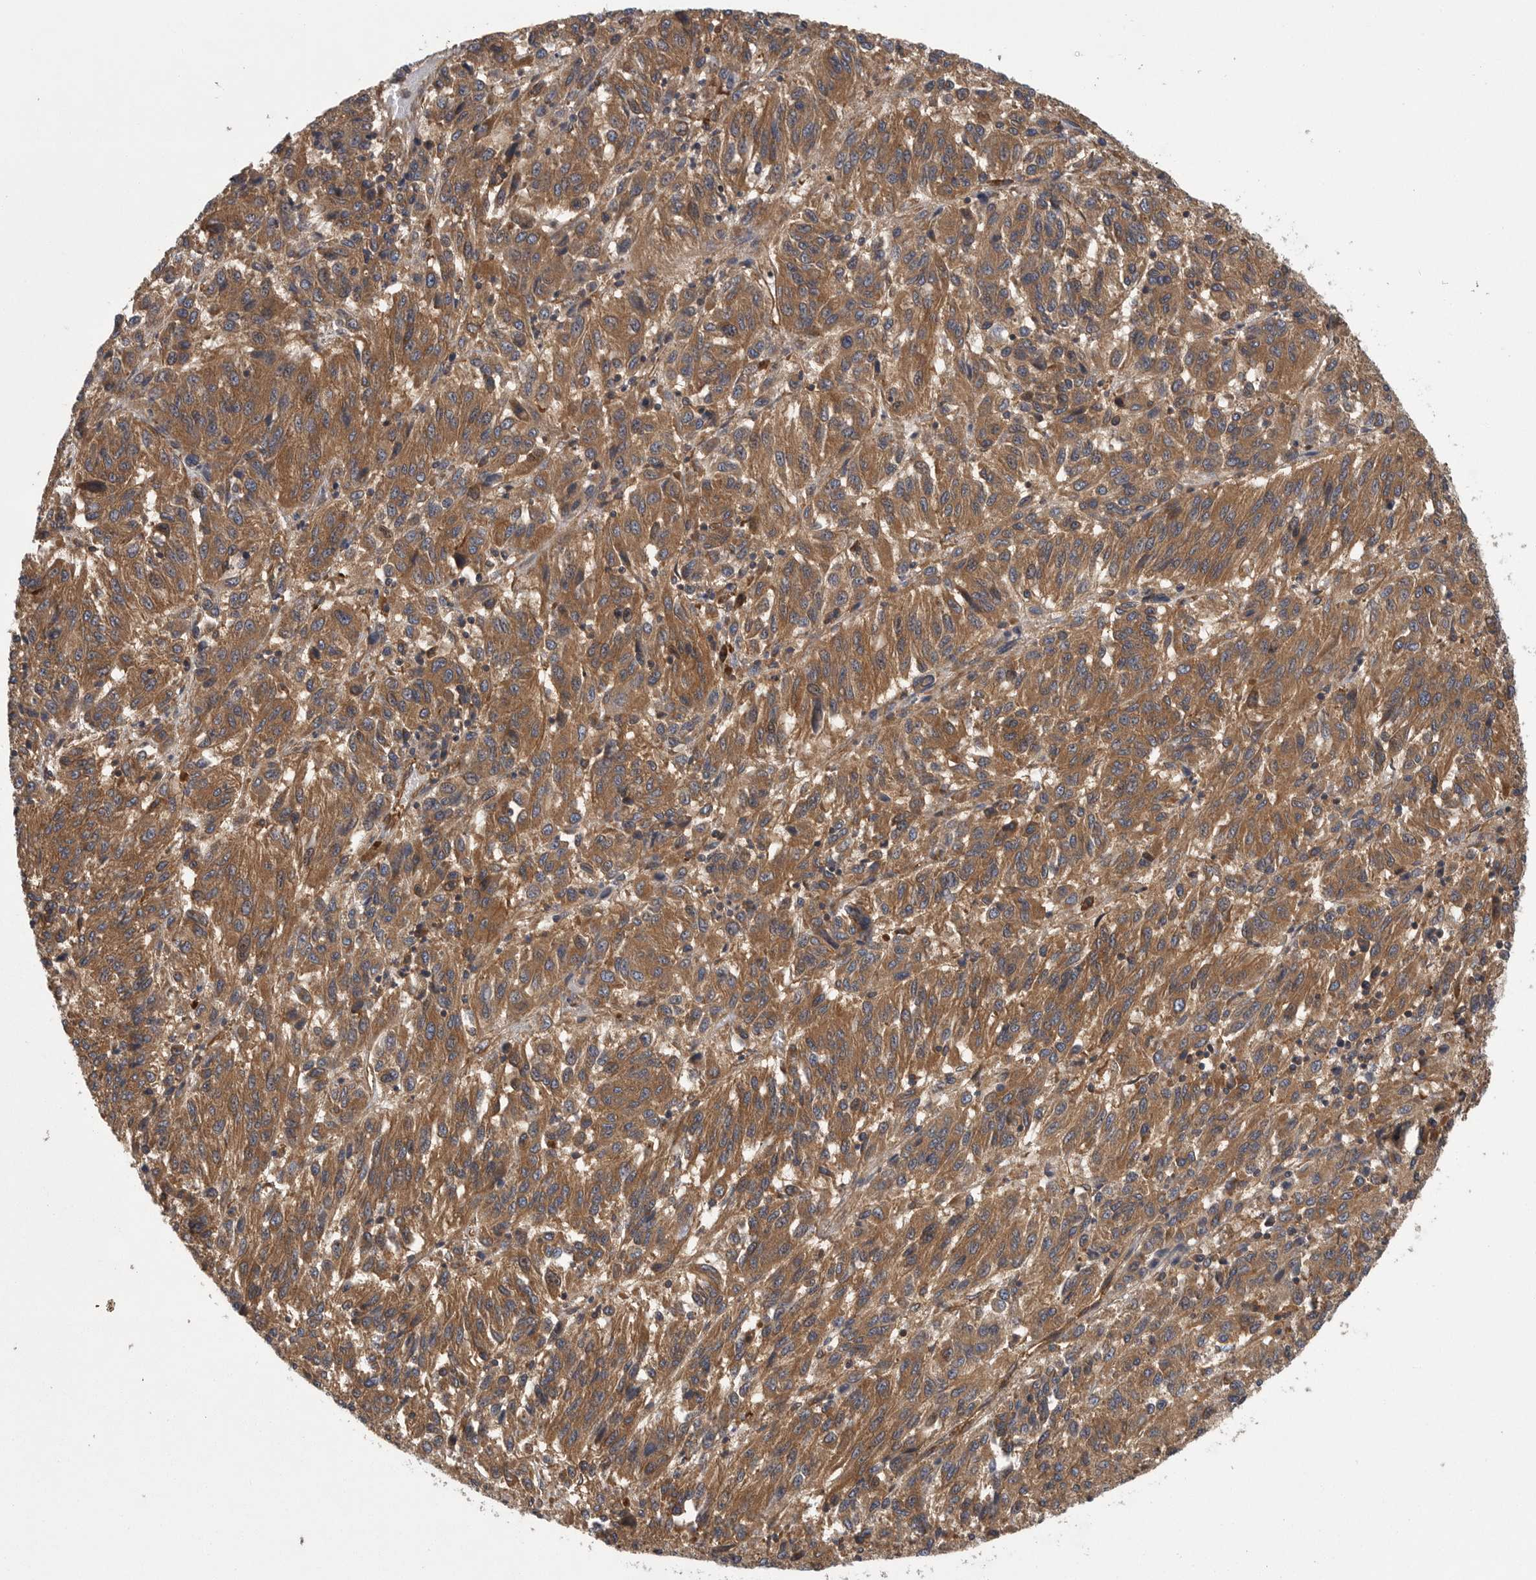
{"staining": {"intensity": "moderate", "quantity": ">75%", "location": "cytoplasmic/membranous"}, "tissue": "melanoma", "cell_type": "Tumor cells", "image_type": "cancer", "snomed": [{"axis": "morphology", "description": "Malignant melanoma, Metastatic site"}, {"axis": "topography", "description": "Lung"}], "caption": "Brown immunohistochemical staining in human malignant melanoma (metastatic site) demonstrates moderate cytoplasmic/membranous expression in approximately >75% of tumor cells.", "gene": "OXR1", "patient": {"sex": "male", "age": 64}}